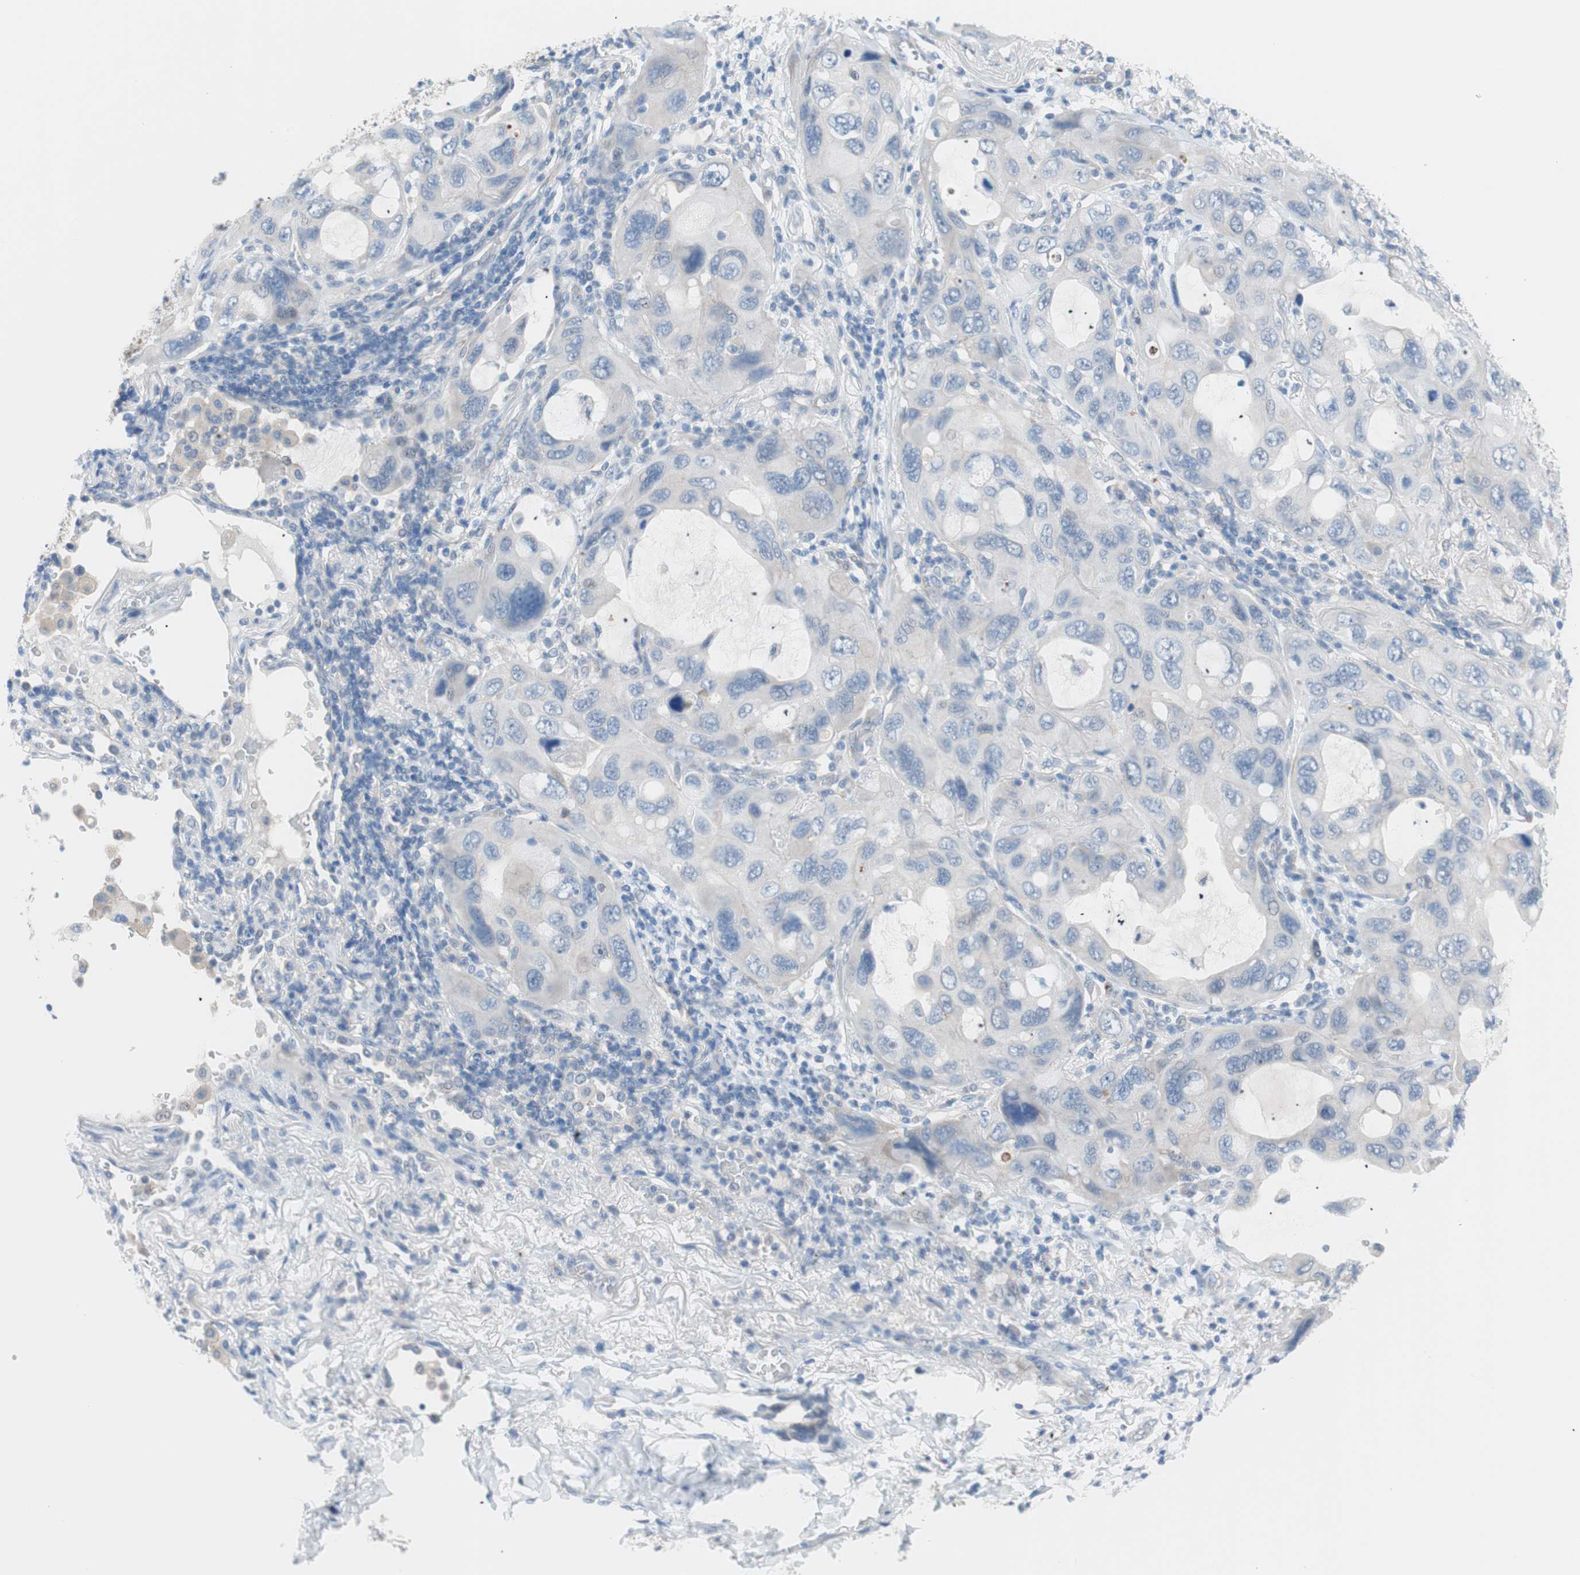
{"staining": {"intensity": "negative", "quantity": "none", "location": "none"}, "tissue": "lung cancer", "cell_type": "Tumor cells", "image_type": "cancer", "snomed": [{"axis": "morphology", "description": "Squamous cell carcinoma, NOS"}, {"axis": "topography", "description": "Lung"}], "caption": "Lung cancer stained for a protein using immunohistochemistry (IHC) reveals no expression tumor cells.", "gene": "VIL1", "patient": {"sex": "female", "age": 73}}